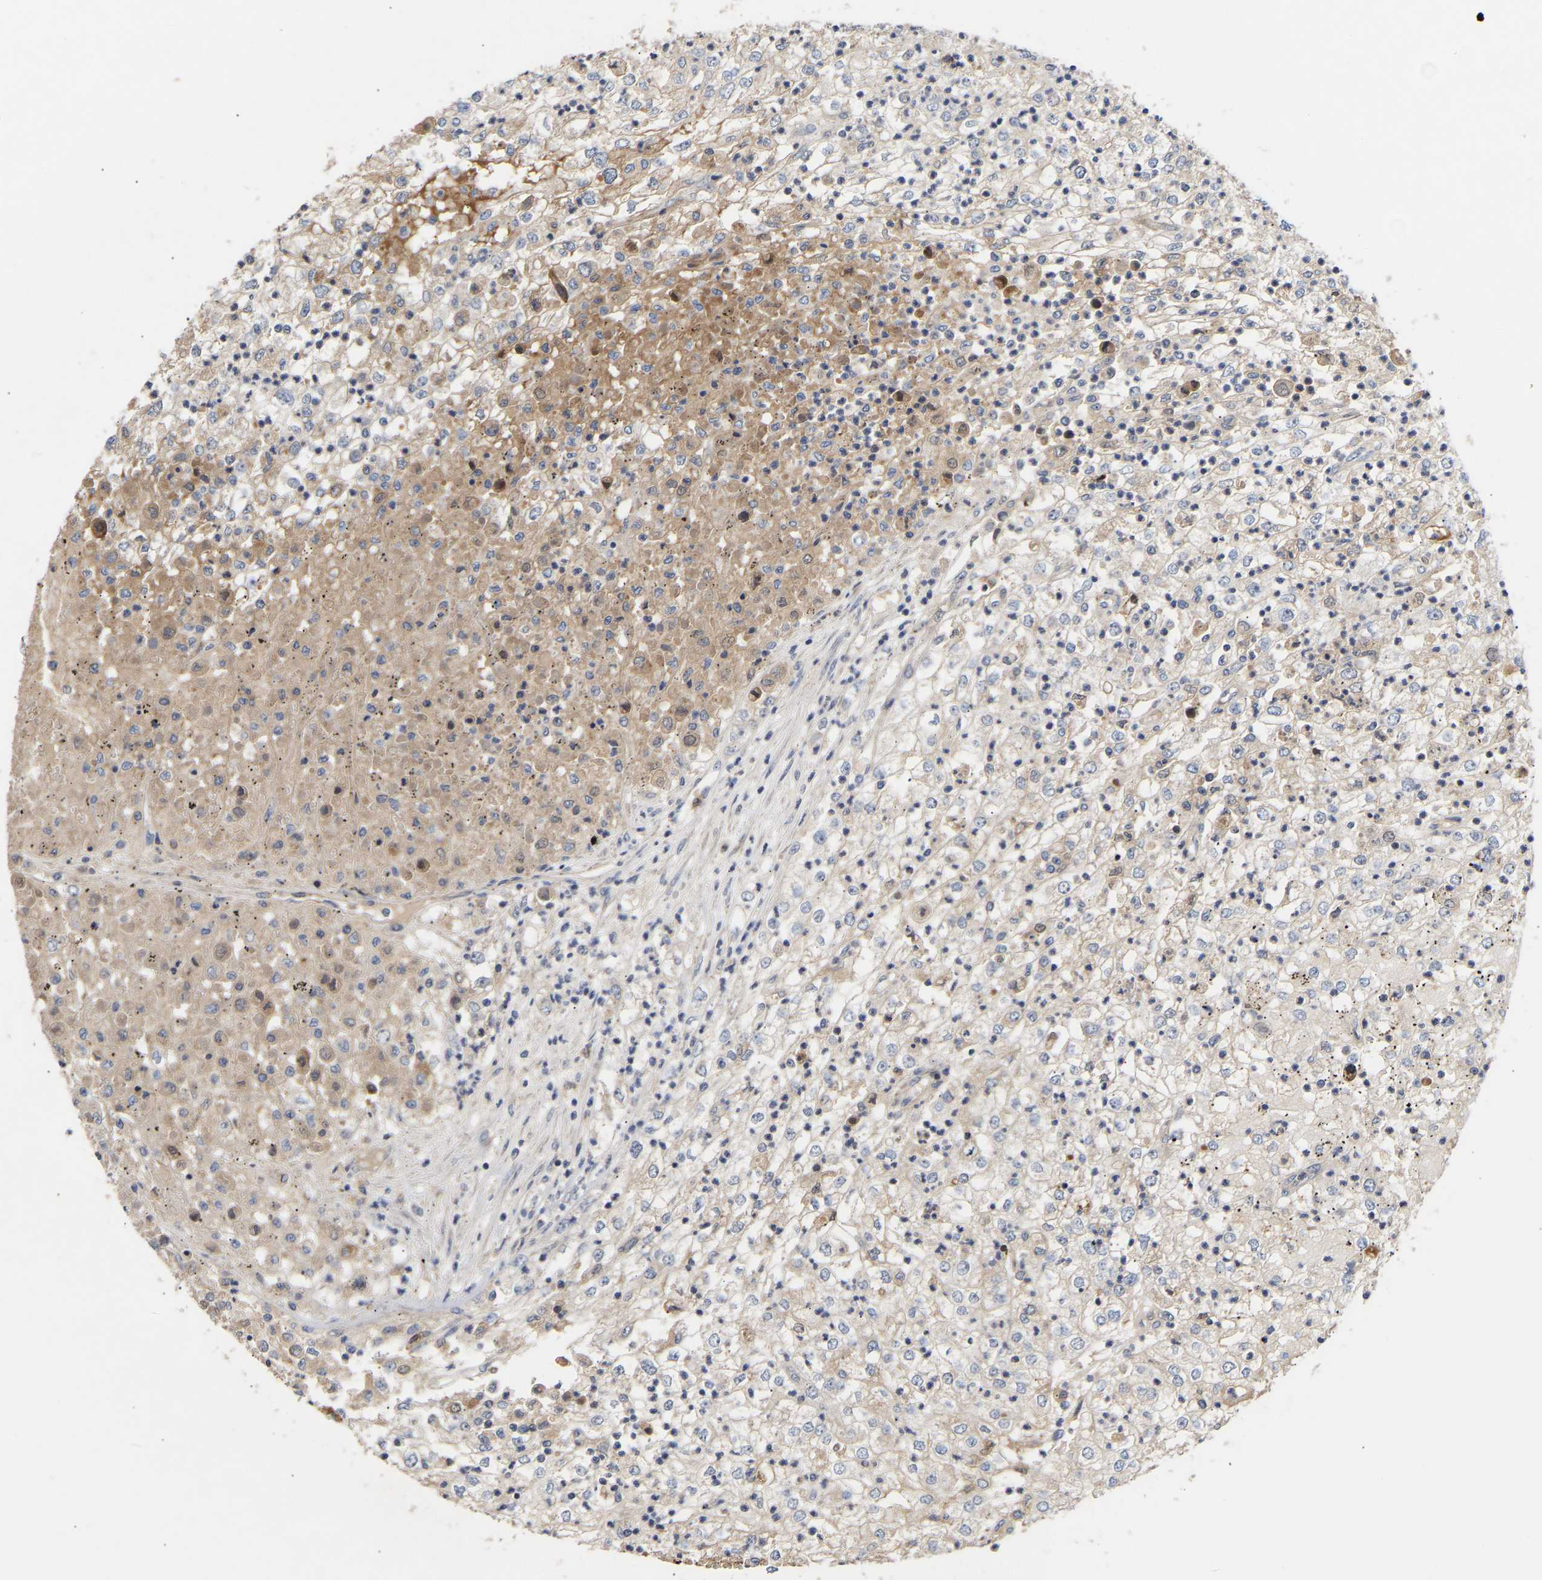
{"staining": {"intensity": "weak", "quantity": "<25%", "location": "cytoplasmic/membranous"}, "tissue": "renal cancer", "cell_type": "Tumor cells", "image_type": "cancer", "snomed": [{"axis": "morphology", "description": "Adenocarcinoma, NOS"}, {"axis": "topography", "description": "Kidney"}], "caption": "IHC image of neoplastic tissue: human renal adenocarcinoma stained with DAB reveals no significant protein positivity in tumor cells. (DAB immunohistochemistry, high magnification).", "gene": "KASH5", "patient": {"sex": "female", "age": 54}}